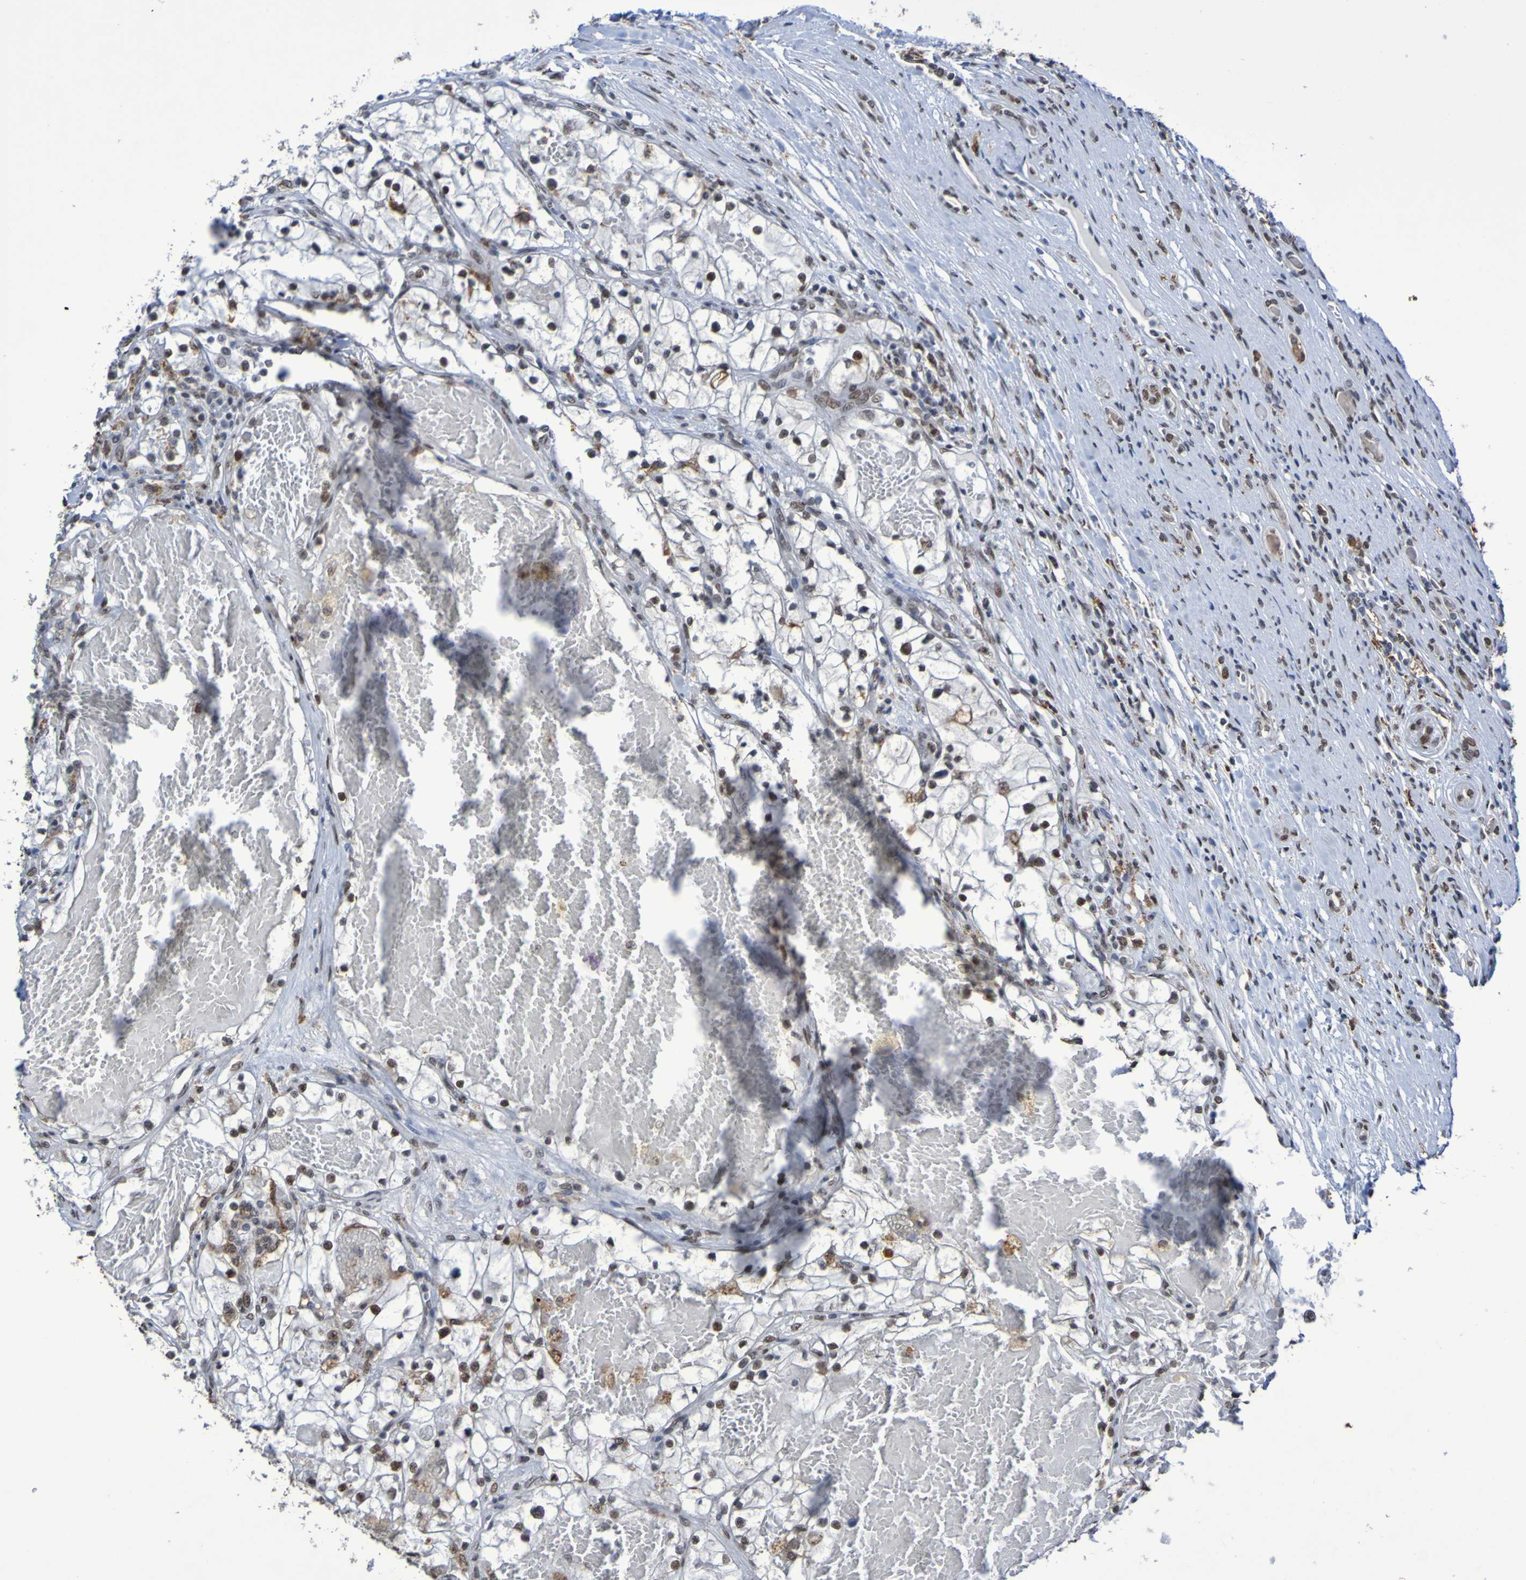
{"staining": {"intensity": "negative", "quantity": "none", "location": "none"}, "tissue": "renal cancer", "cell_type": "Tumor cells", "image_type": "cancer", "snomed": [{"axis": "morphology", "description": "Adenocarcinoma, NOS"}, {"axis": "topography", "description": "Kidney"}], "caption": "Immunohistochemistry histopathology image of human adenocarcinoma (renal) stained for a protein (brown), which displays no positivity in tumor cells.", "gene": "MRTFB", "patient": {"sex": "male", "age": 68}}